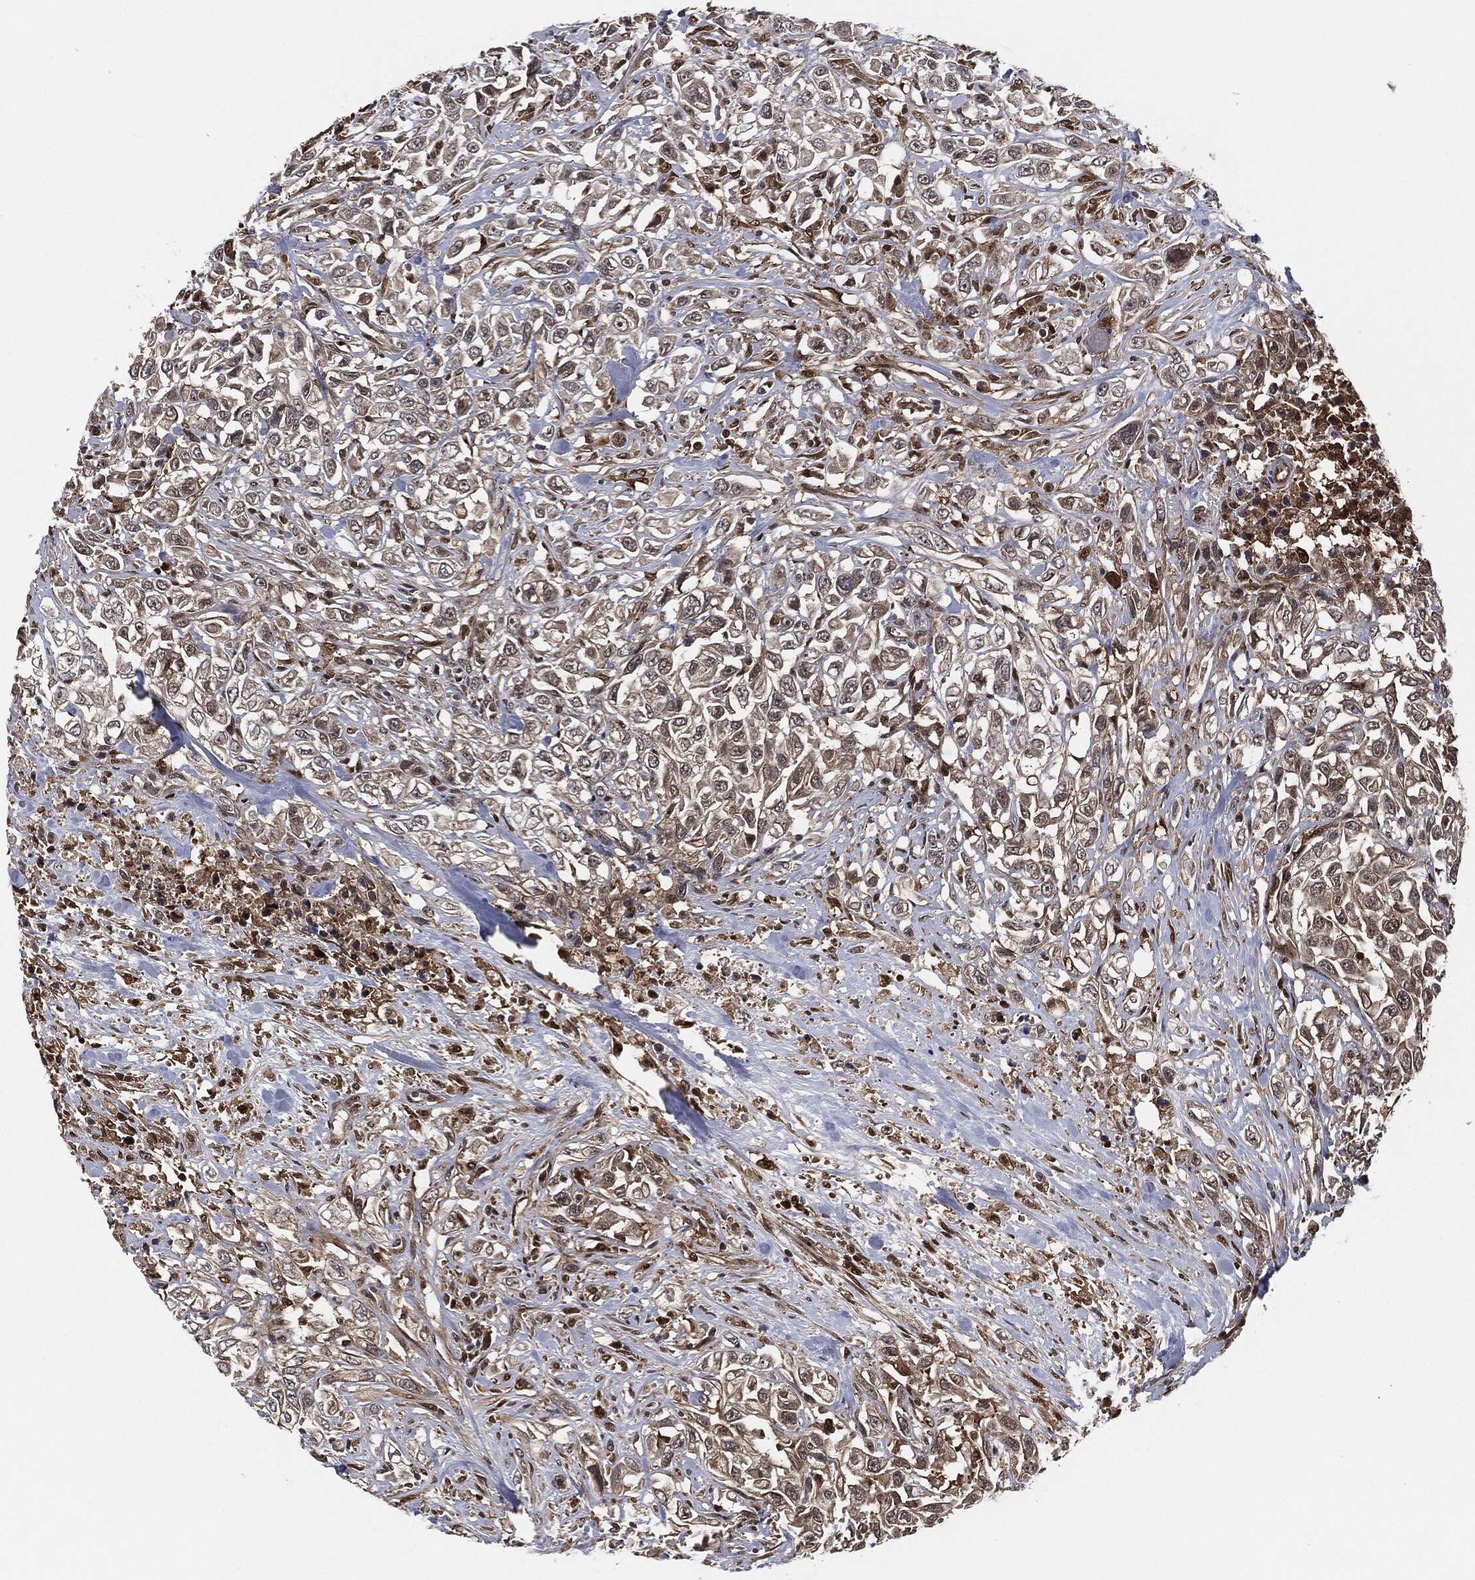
{"staining": {"intensity": "negative", "quantity": "none", "location": "none"}, "tissue": "urothelial cancer", "cell_type": "Tumor cells", "image_type": "cancer", "snomed": [{"axis": "morphology", "description": "Urothelial carcinoma, High grade"}, {"axis": "topography", "description": "Urinary bladder"}], "caption": "This is an IHC histopathology image of human high-grade urothelial carcinoma. There is no positivity in tumor cells.", "gene": "CAPRIN2", "patient": {"sex": "female", "age": 56}}